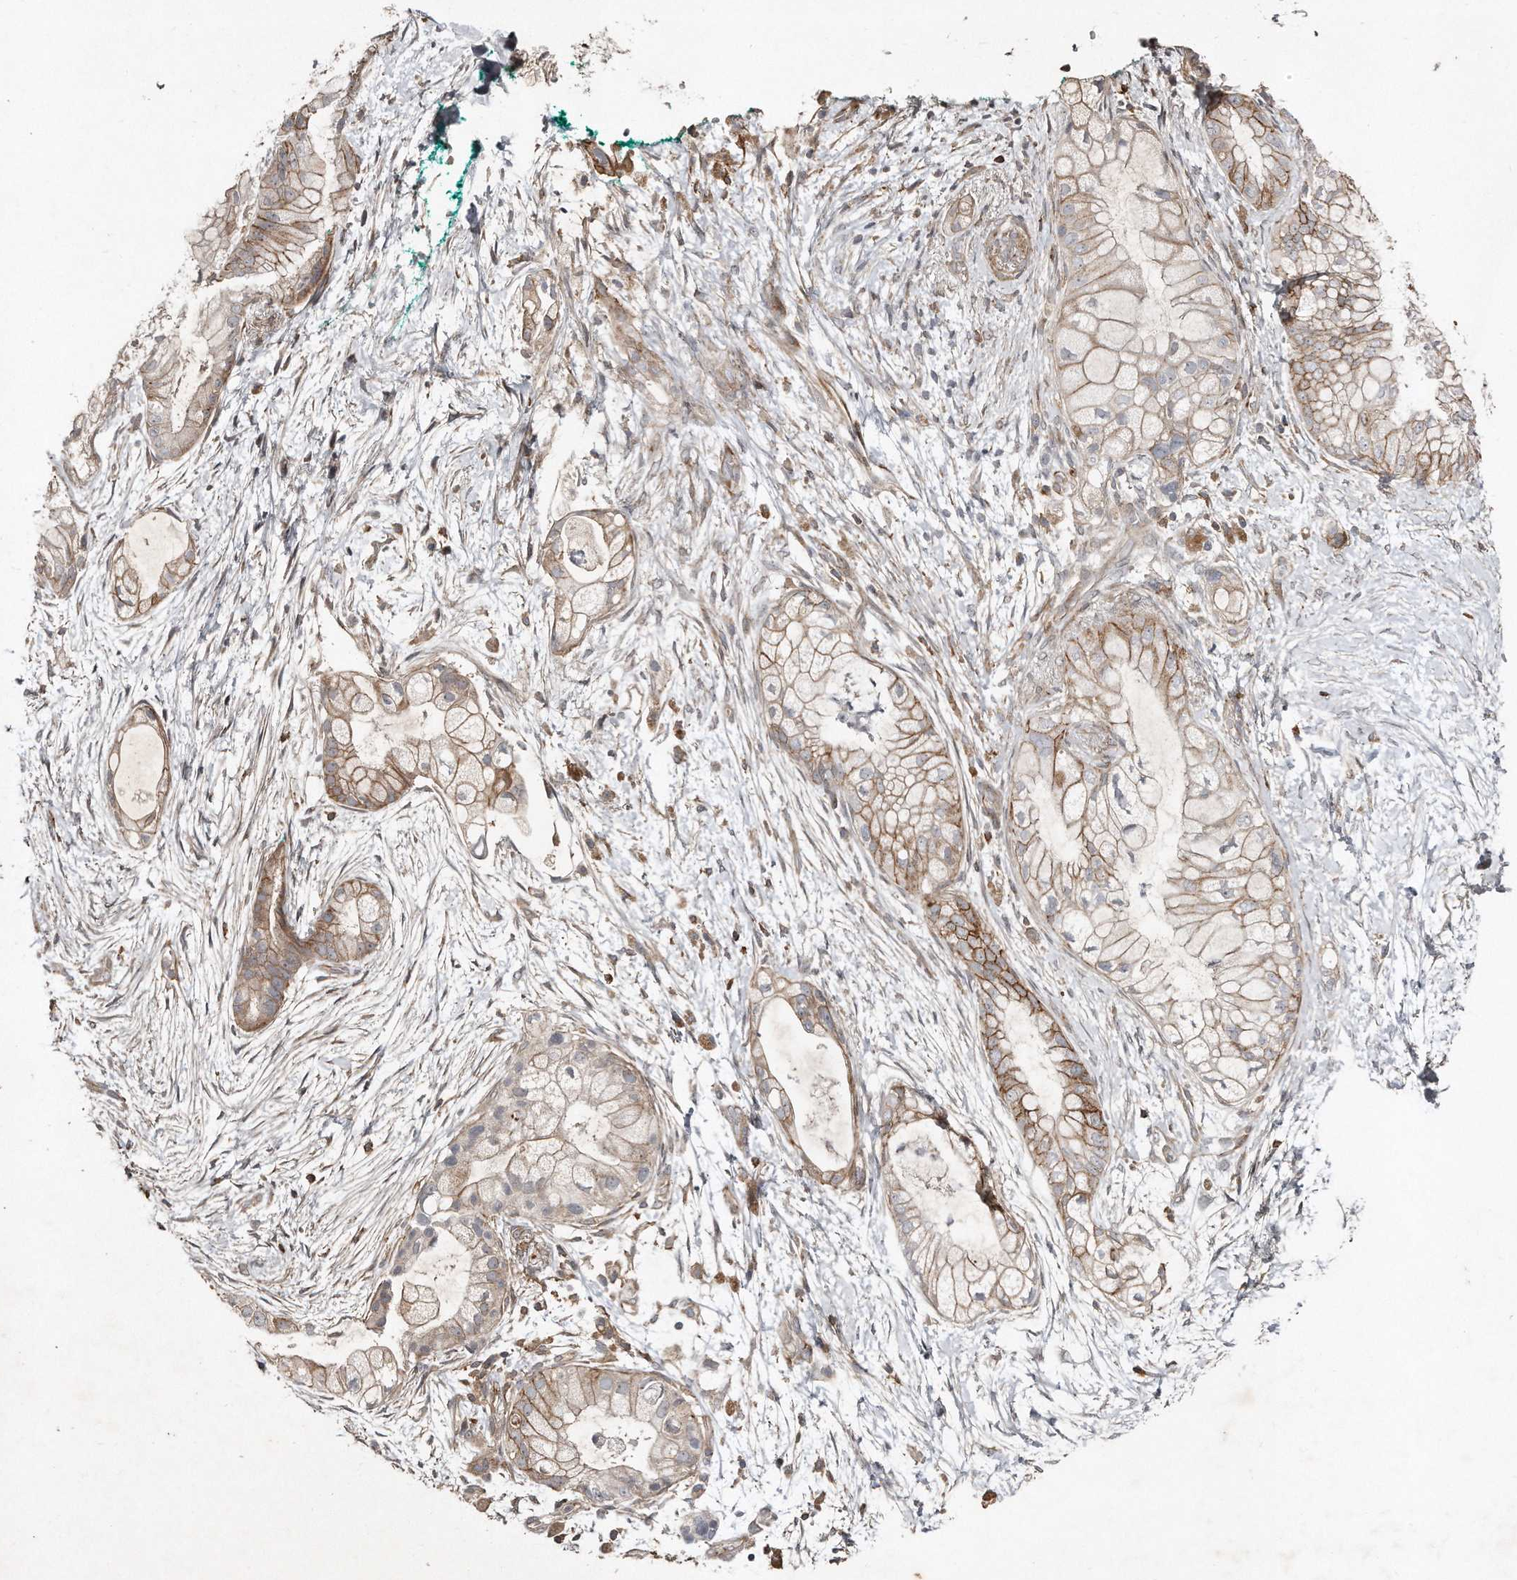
{"staining": {"intensity": "moderate", "quantity": ">75%", "location": "cytoplasmic/membranous"}, "tissue": "pancreatic cancer", "cell_type": "Tumor cells", "image_type": "cancer", "snomed": [{"axis": "morphology", "description": "Adenocarcinoma, NOS"}, {"axis": "topography", "description": "Pancreas"}], "caption": "DAB (3,3'-diaminobenzidine) immunohistochemical staining of pancreatic cancer reveals moderate cytoplasmic/membranous protein staining in about >75% of tumor cells.", "gene": "SNAP47", "patient": {"sex": "male", "age": 53}}